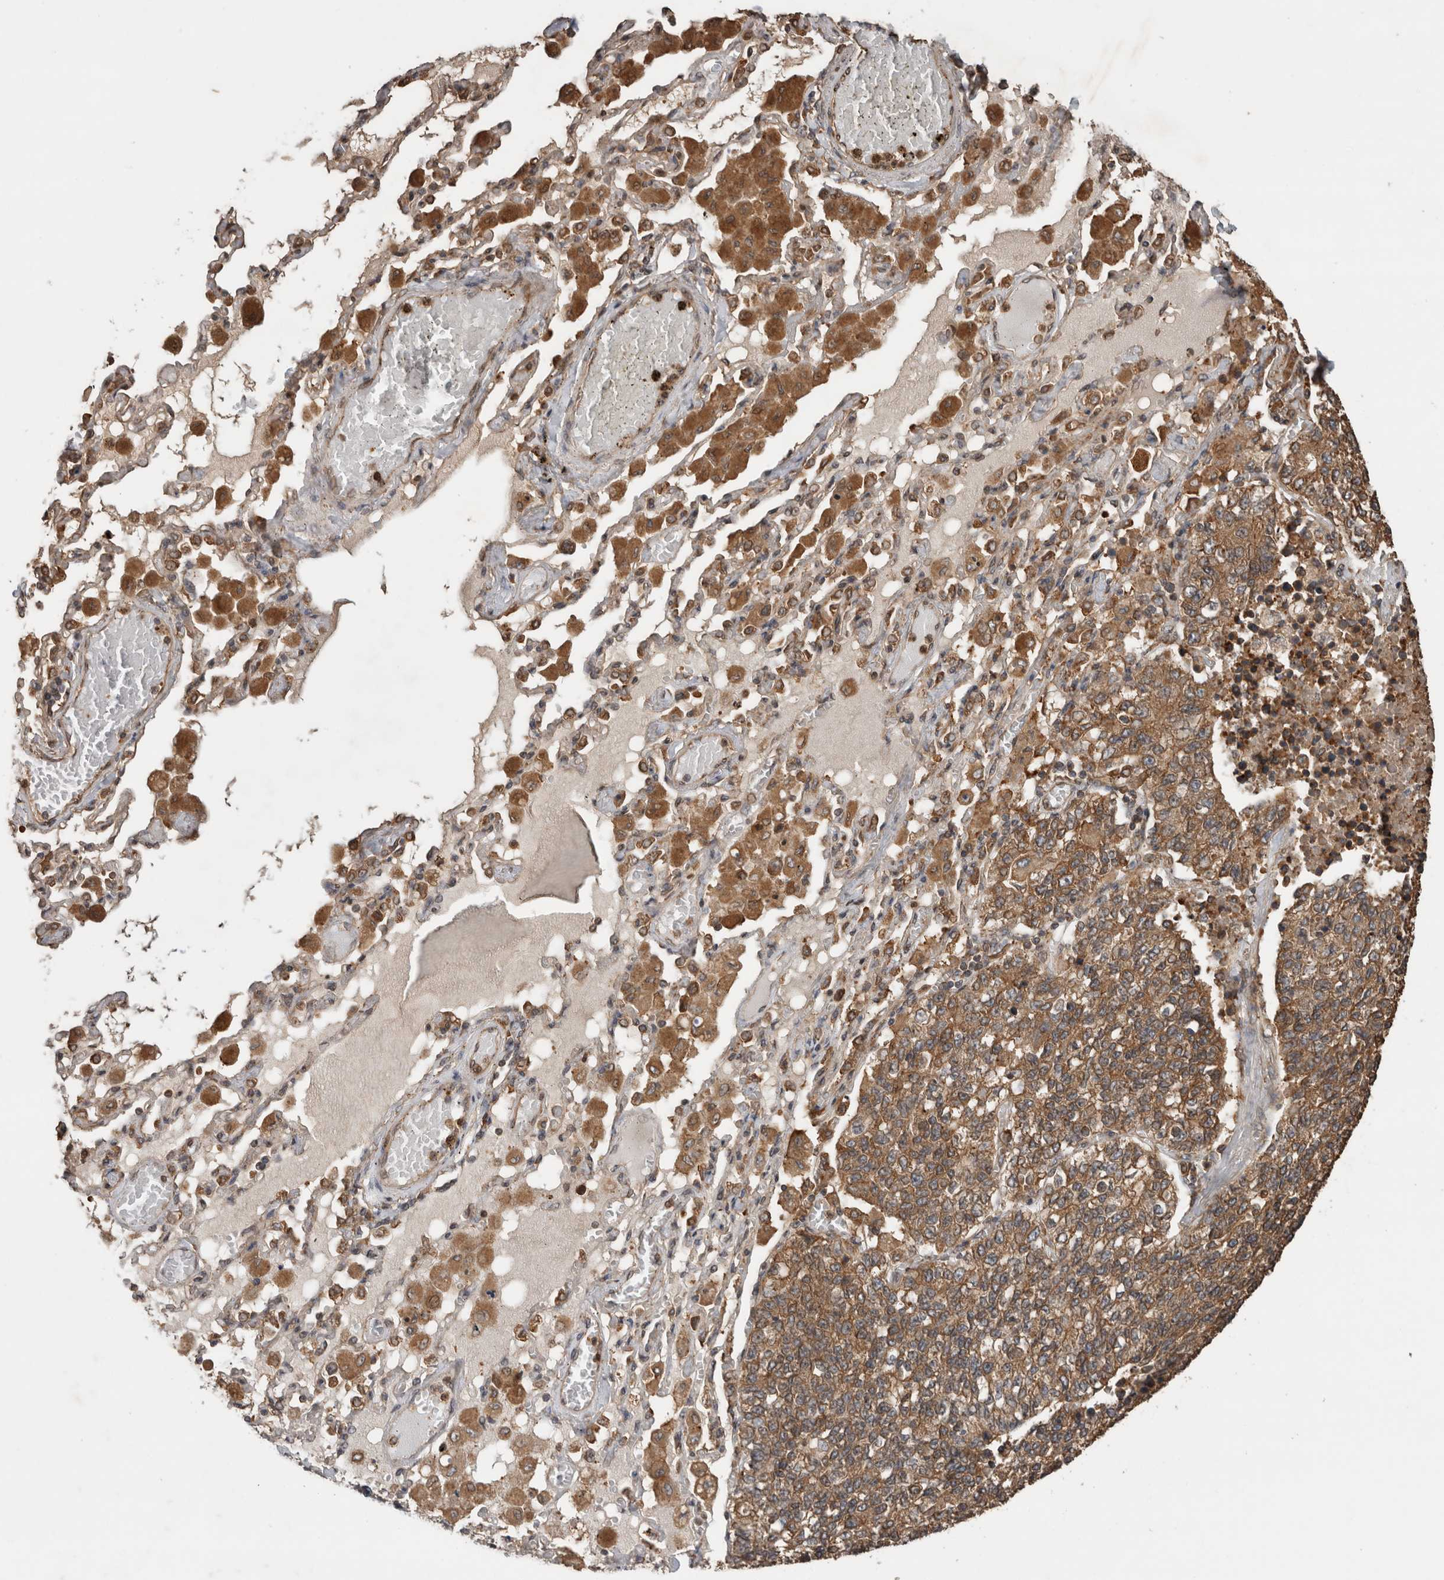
{"staining": {"intensity": "moderate", "quantity": ">75%", "location": "cytoplasmic/membranous"}, "tissue": "lung cancer", "cell_type": "Tumor cells", "image_type": "cancer", "snomed": [{"axis": "morphology", "description": "Adenocarcinoma, NOS"}, {"axis": "topography", "description": "Lung"}], "caption": "Lung cancer (adenocarcinoma) was stained to show a protein in brown. There is medium levels of moderate cytoplasmic/membranous positivity in approximately >75% of tumor cells.", "gene": "OTUD7B", "patient": {"sex": "male", "age": 49}}